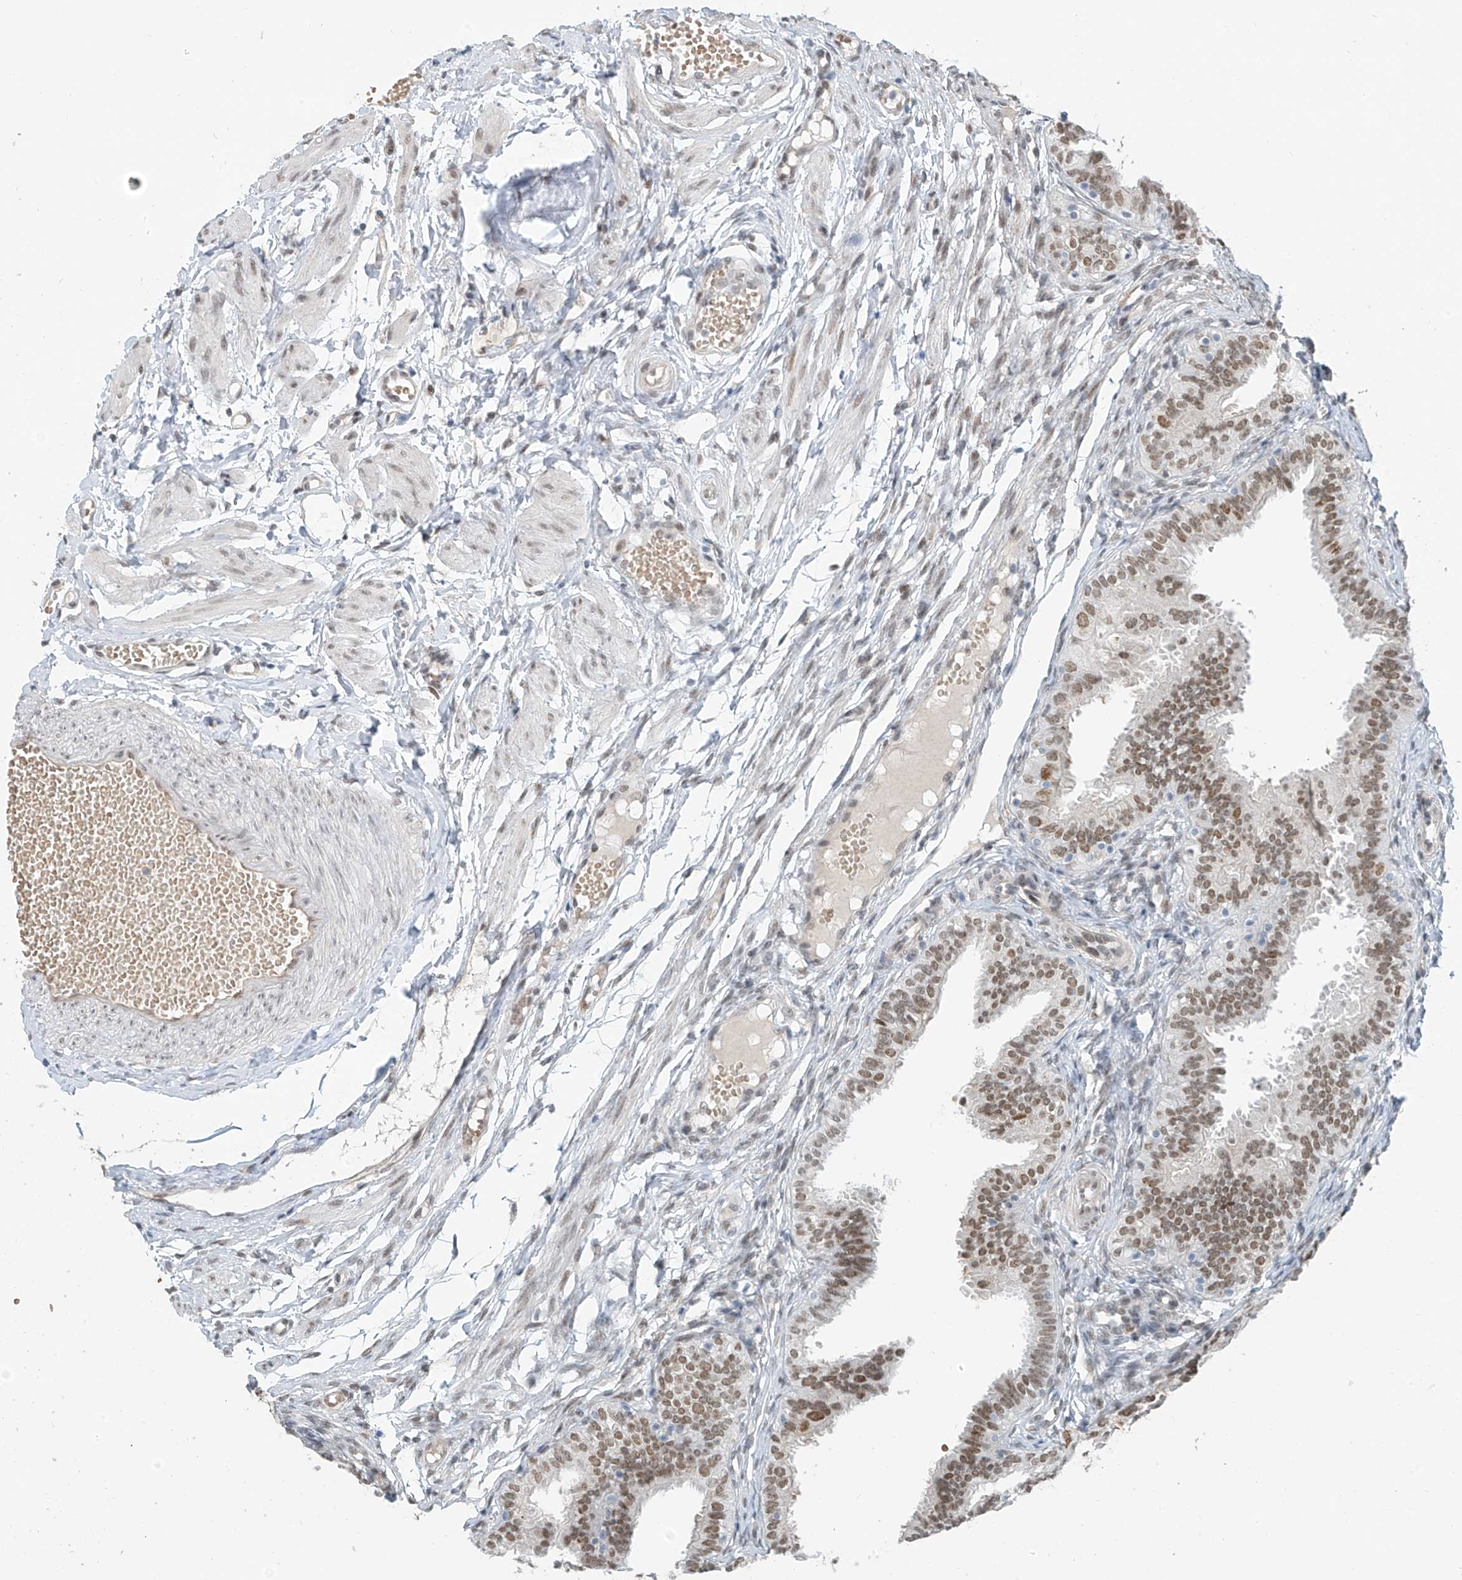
{"staining": {"intensity": "moderate", "quantity": "25%-75%", "location": "nuclear"}, "tissue": "fallopian tube", "cell_type": "Glandular cells", "image_type": "normal", "snomed": [{"axis": "morphology", "description": "Normal tissue, NOS"}, {"axis": "topography", "description": "Fallopian tube"}], "caption": "The immunohistochemical stain shows moderate nuclear positivity in glandular cells of benign fallopian tube. The staining was performed using DAB (3,3'-diaminobenzidine) to visualize the protein expression in brown, while the nuclei were stained in blue with hematoxylin (Magnification: 20x).", "gene": "MCM9", "patient": {"sex": "female", "age": 35}}